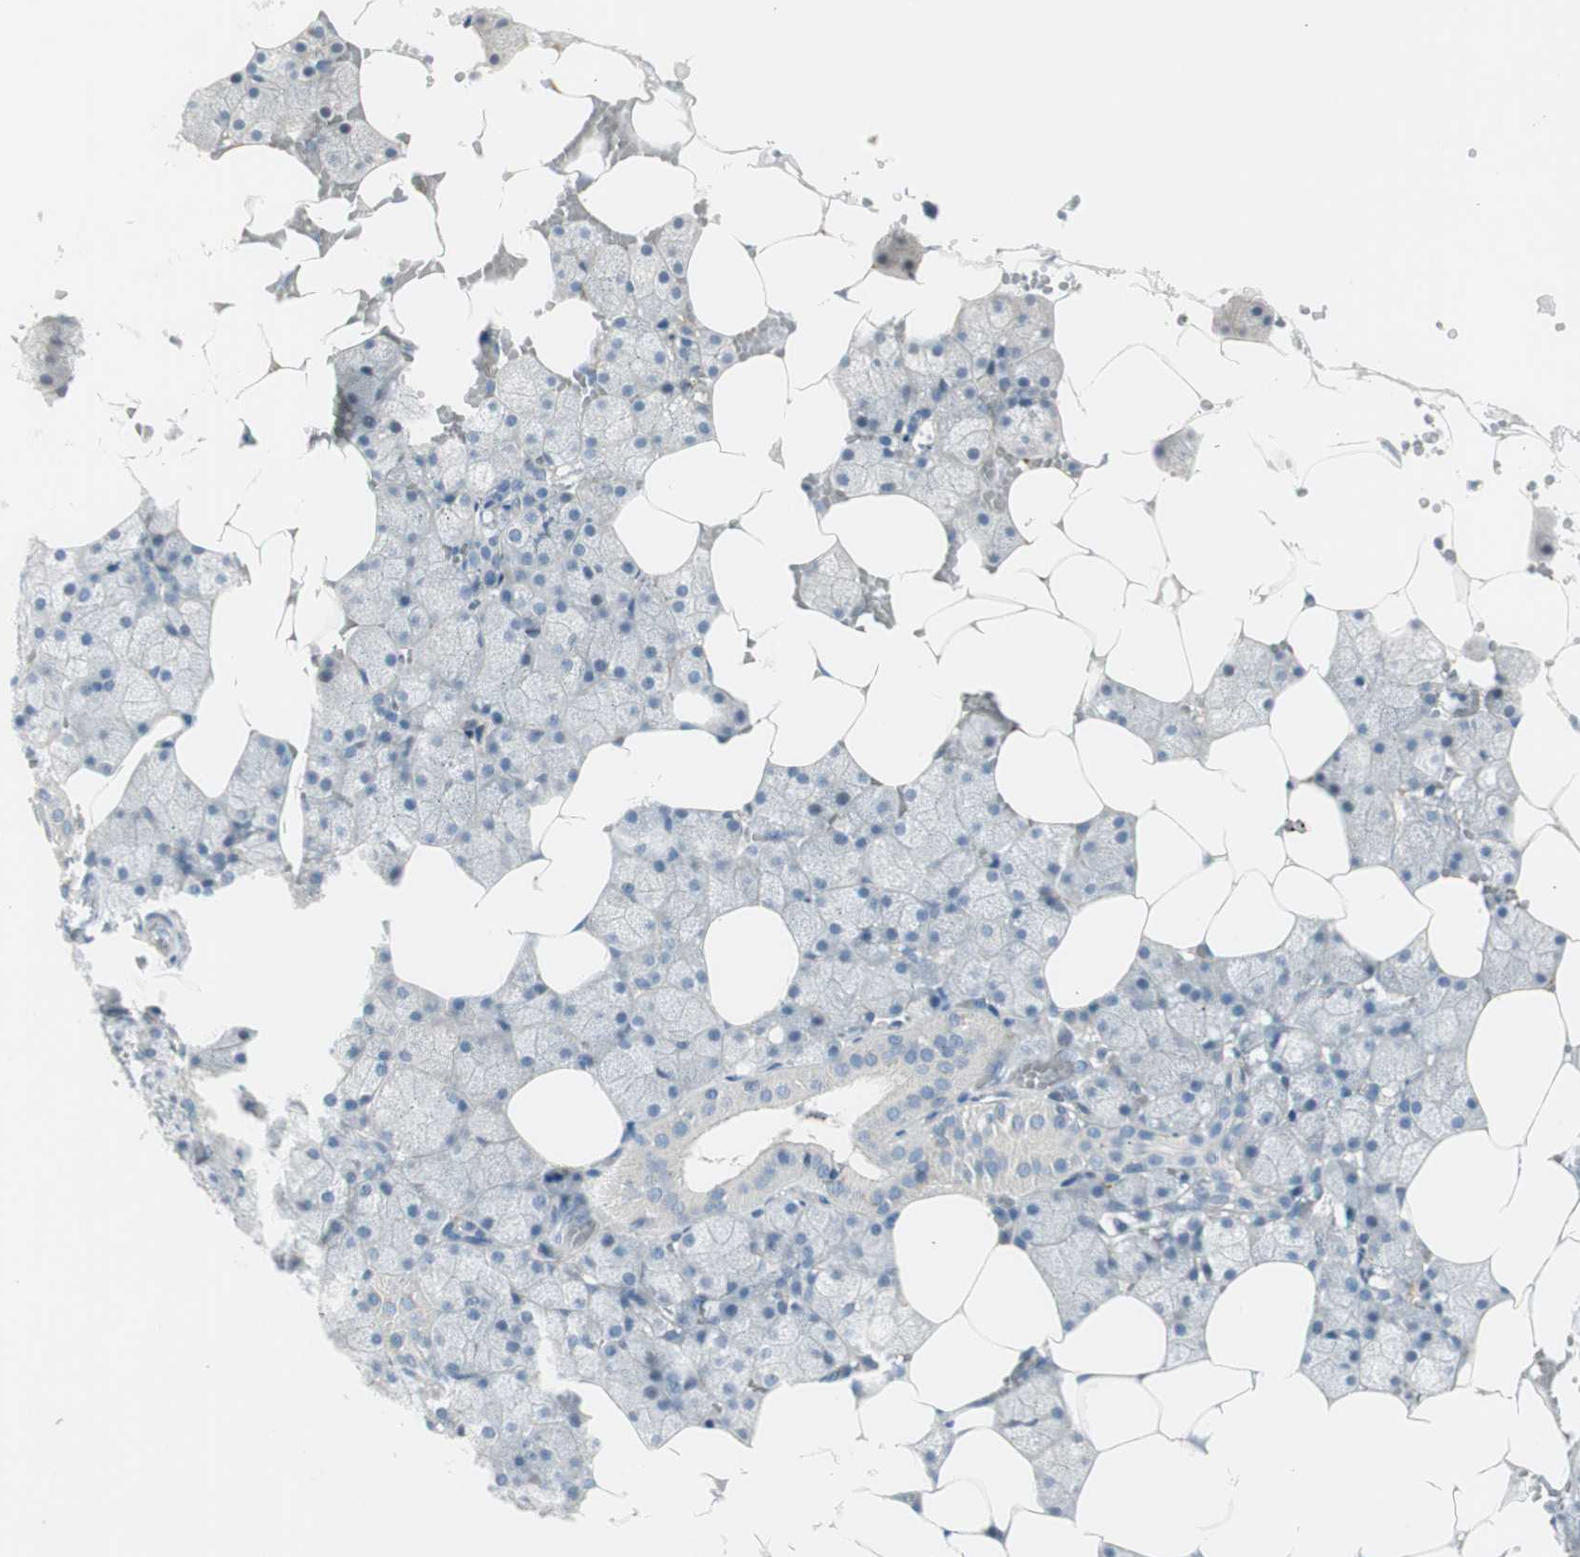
{"staining": {"intensity": "negative", "quantity": "none", "location": "none"}, "tissue": "salivary gland", "cell_type": "Glandular cells", "image_type": "normal", "snomed": [{"axis": "morphology", "description": "Normal tissue, NOS"}, {"axis": "topography", "description": "Salivary gland"}], "caption": "This is a photomicrograph of IHC staining of normal salivary gland, which shows no expression in glandular cells. (DAB IHC visualized using brightfield microscopy, high magnification).", "gene": "MAPRE3", "patient": {"sex": "male", "age": 62}}